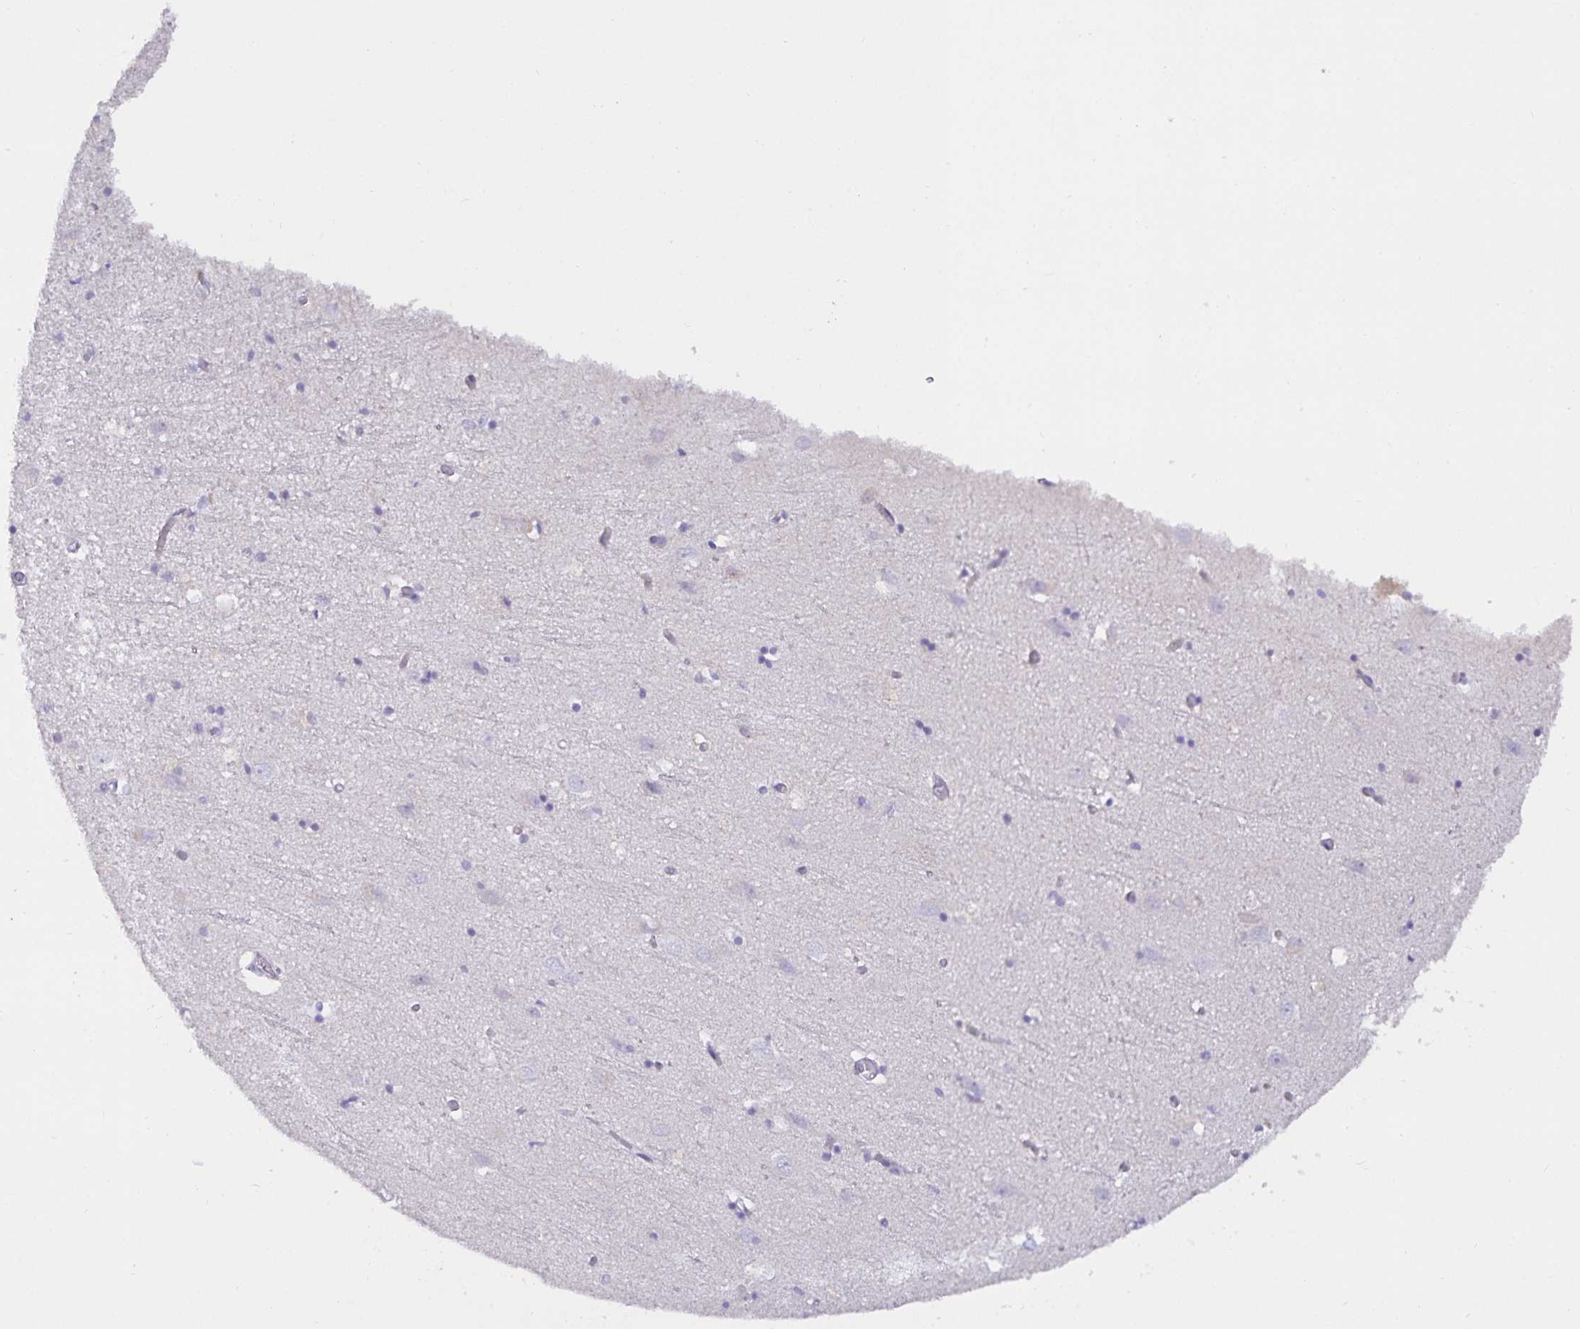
{"staining": {"intensity": "negative", "quantity": "none", "location": "none"}, "tissue": "cerebral cortex", "cell_type": "Endothelial cells", "image_type": "normal", "snomed": [{"axis": "morphology", "description": "Normal tissue, NOS"}, {"axis": "topography", "description": "Cerebral cortex"}], "caption": "High magnification brightfield microscopy of normal cerebral cortex stained with DAB (3,3'-diaminobenzidine) (brown) and counterstained with hematoxylin (blue): endothelial cells show no significant expression. The staining was performed using DAB to visualize the protein expression in brown, while the nuclei were stained in blue with hematoxylin (Magnification: 20x).", "gene": "MON2", "patient": {"sex": "male", "age": 70}}